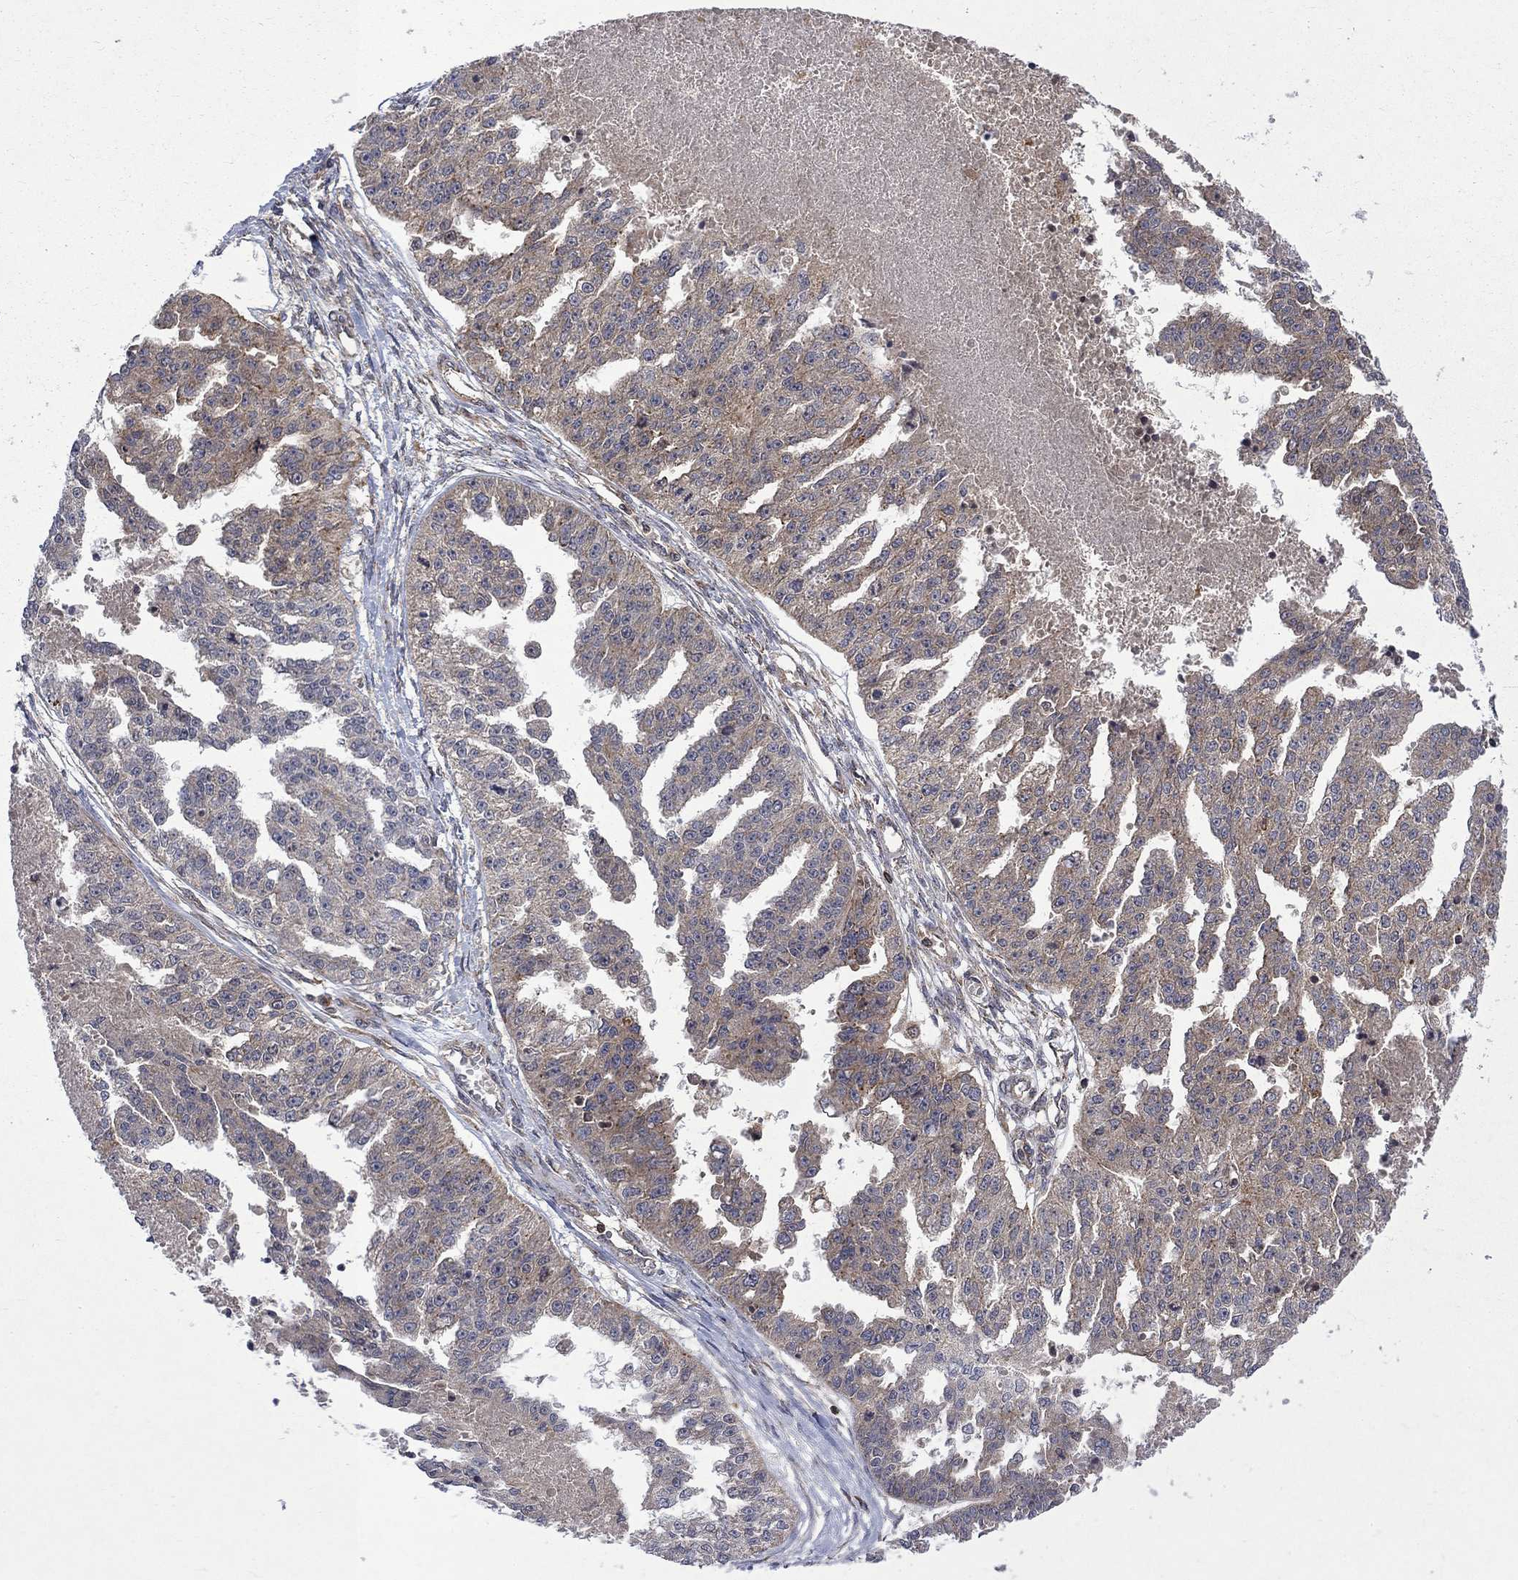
{"staining": {"intensity": "negative", "quantity": "none", "location": "none"}, "tissue": "ovarian cancer", "cell_type": "Tumor cells", "image_type": "cancer", "snomed": [{"axis": "morphology", "description": "Cystadenocarcinoma, serous, NOS"}, {"axis": "topography", "description": "Ovary"}], "caption": "Protein analysis of ovarian cancer (serous cystadenocarcinoma) shows no significant positivity in tumor cells.", "gene": "TMEM33", "patient": {"sex": "female", "age": 58}}